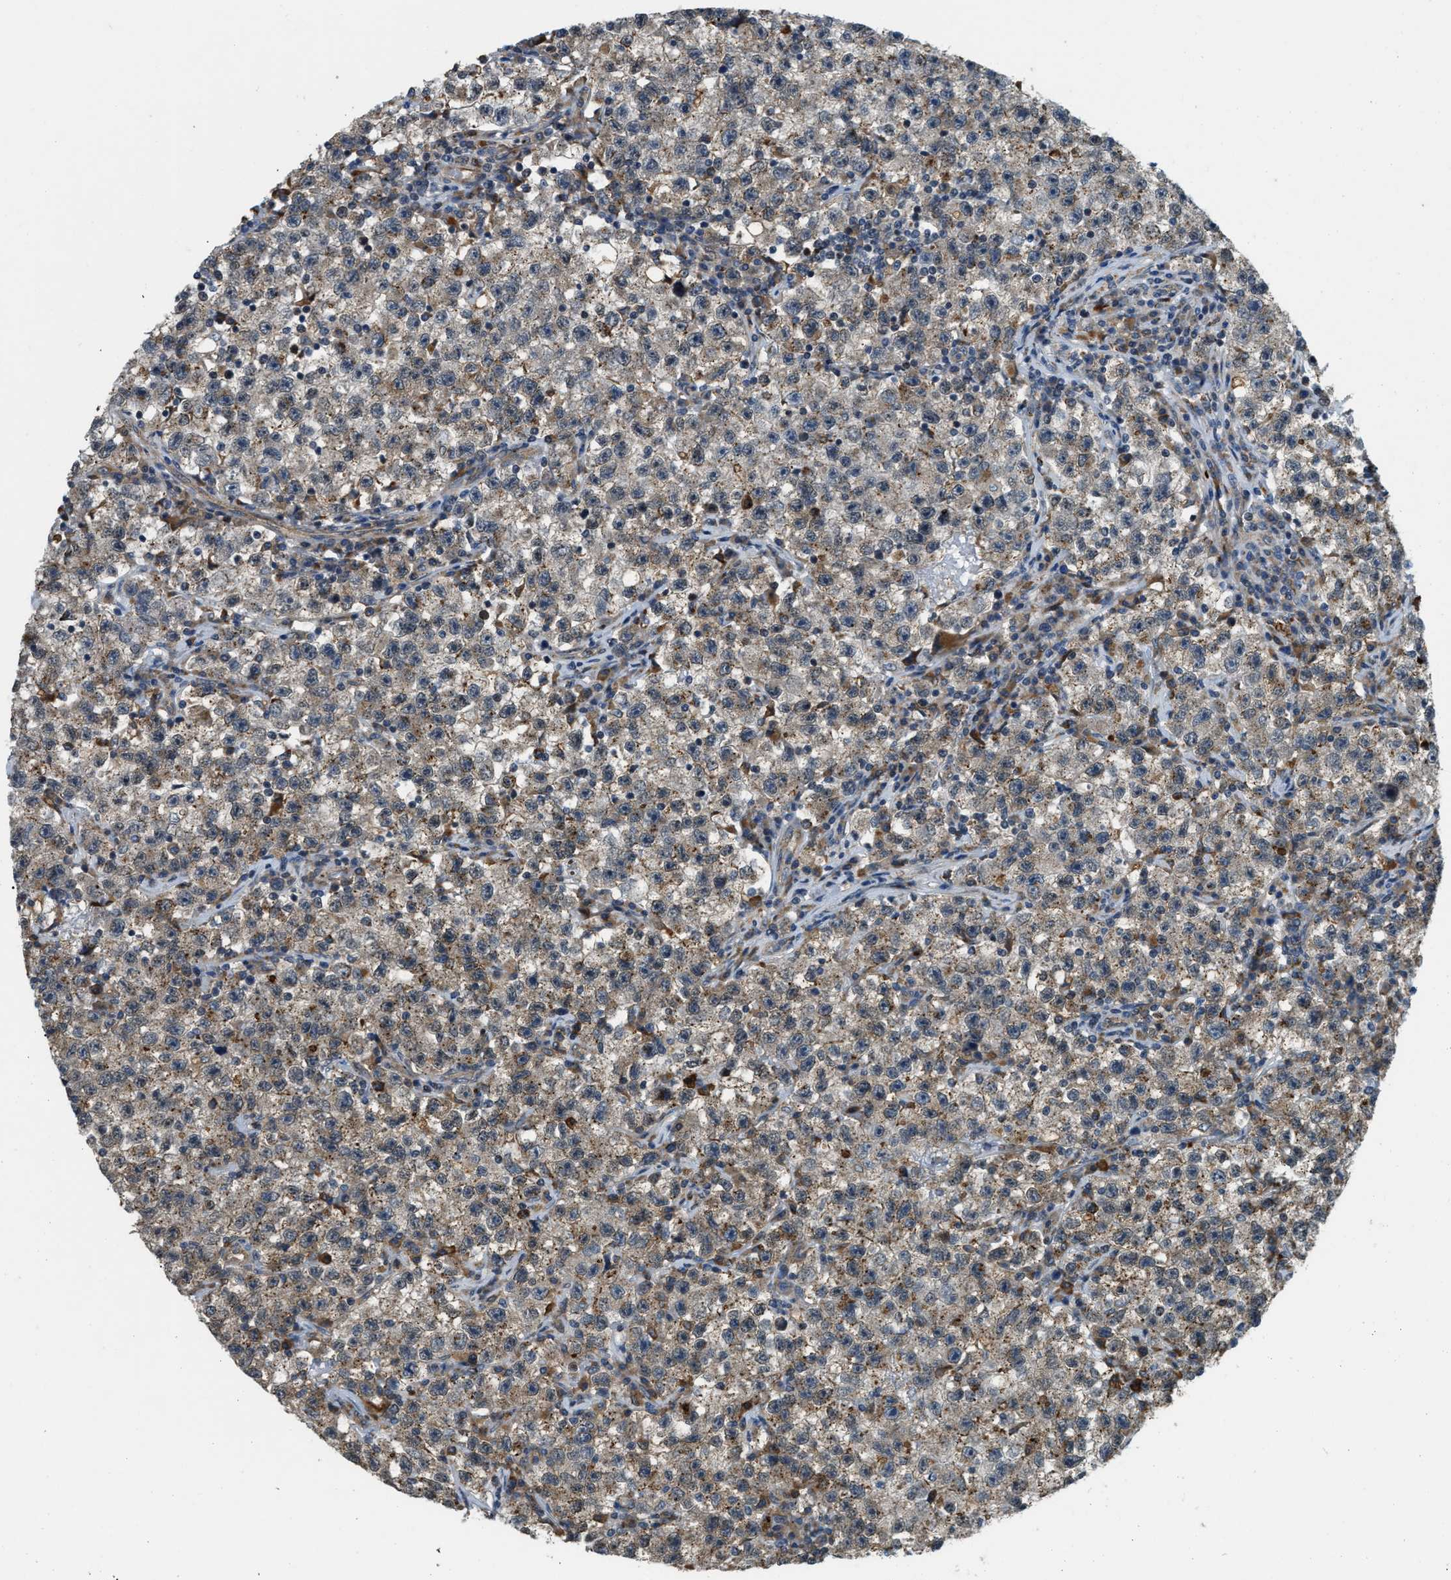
{"staining": {"intensity": "weak", "quantity": ">75%", "location": "cytoplasmic/membranous"}, "tissue": "testis cancer", "cell_type": "Tumor cells", "image_type": "cancer", "snomed": [{"axis": "morphology", "description": "Seminoma, NOS"}, {"axis": "topography", "description": "Testis"}], "caption": "Immunohistochemistry (IHC) micrograph of testis cancer (seminoma) stained for a protein (brown), which demonstrates low levels of weak cytoplasmic/membranous positivity in about >75% of tumor cells.", "gene": "STARD3NL", "patient": {"sex": "male", "age": 22}}